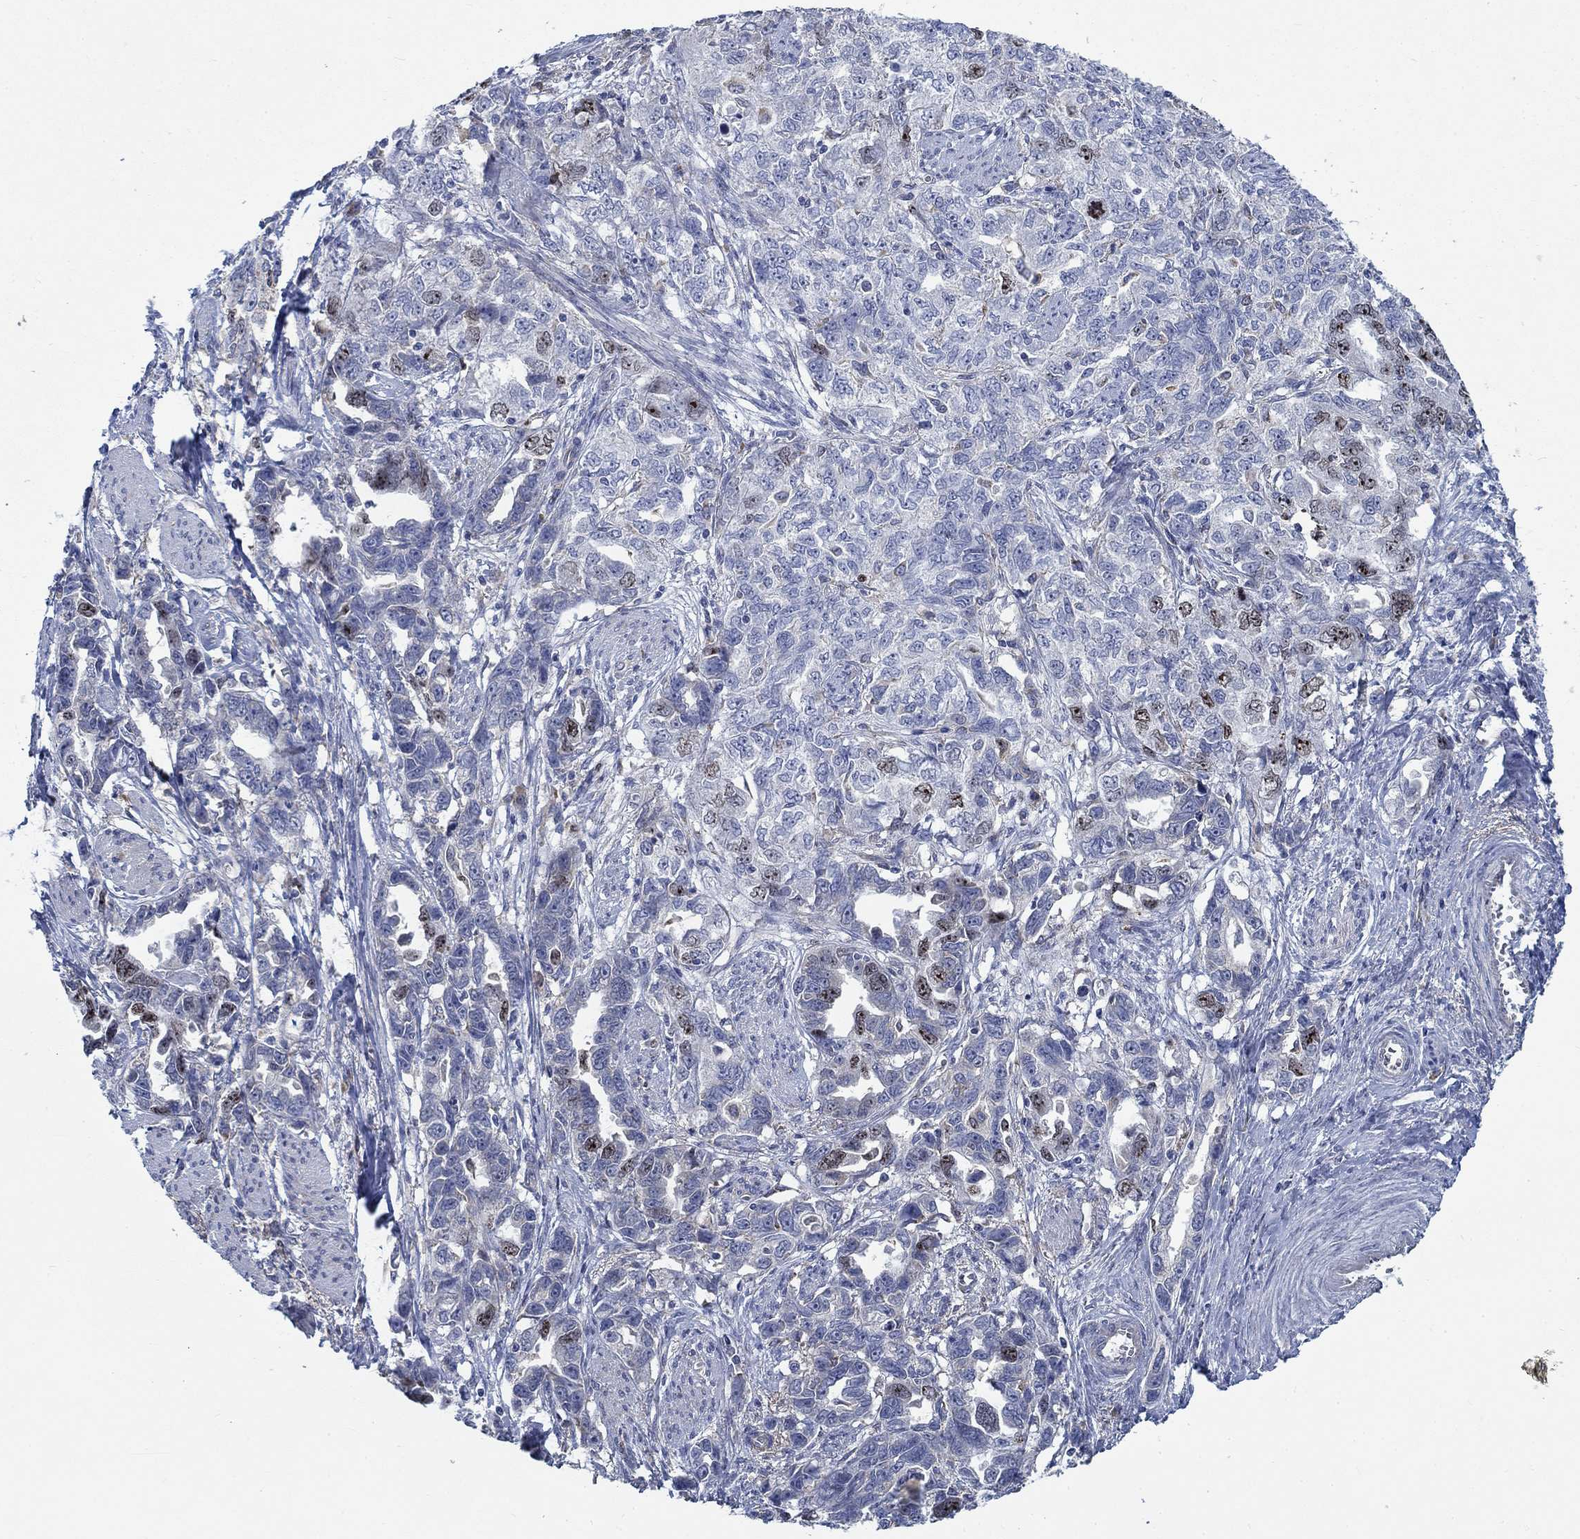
{"staining": {"intensity": "weak", "quantity": "<25%", "location": "nuclear"}, "tissue": "ovarian cancer", "cell_type": "Tumor cells", "image_type": "cancer", "snomed": [{"axis": "morphology", "description": "Cystadenocarcinoma, serous, NOS"}, {"axis": "topography", "description": "Ovary"}], "caption": "Photomicrograph shows no protein positivity in tumor cells of ovarian cancer (serous cystadenocarcinoma) tissue.", "gene": "MMP24", "patient": {"sex": "female", "age": 51}}